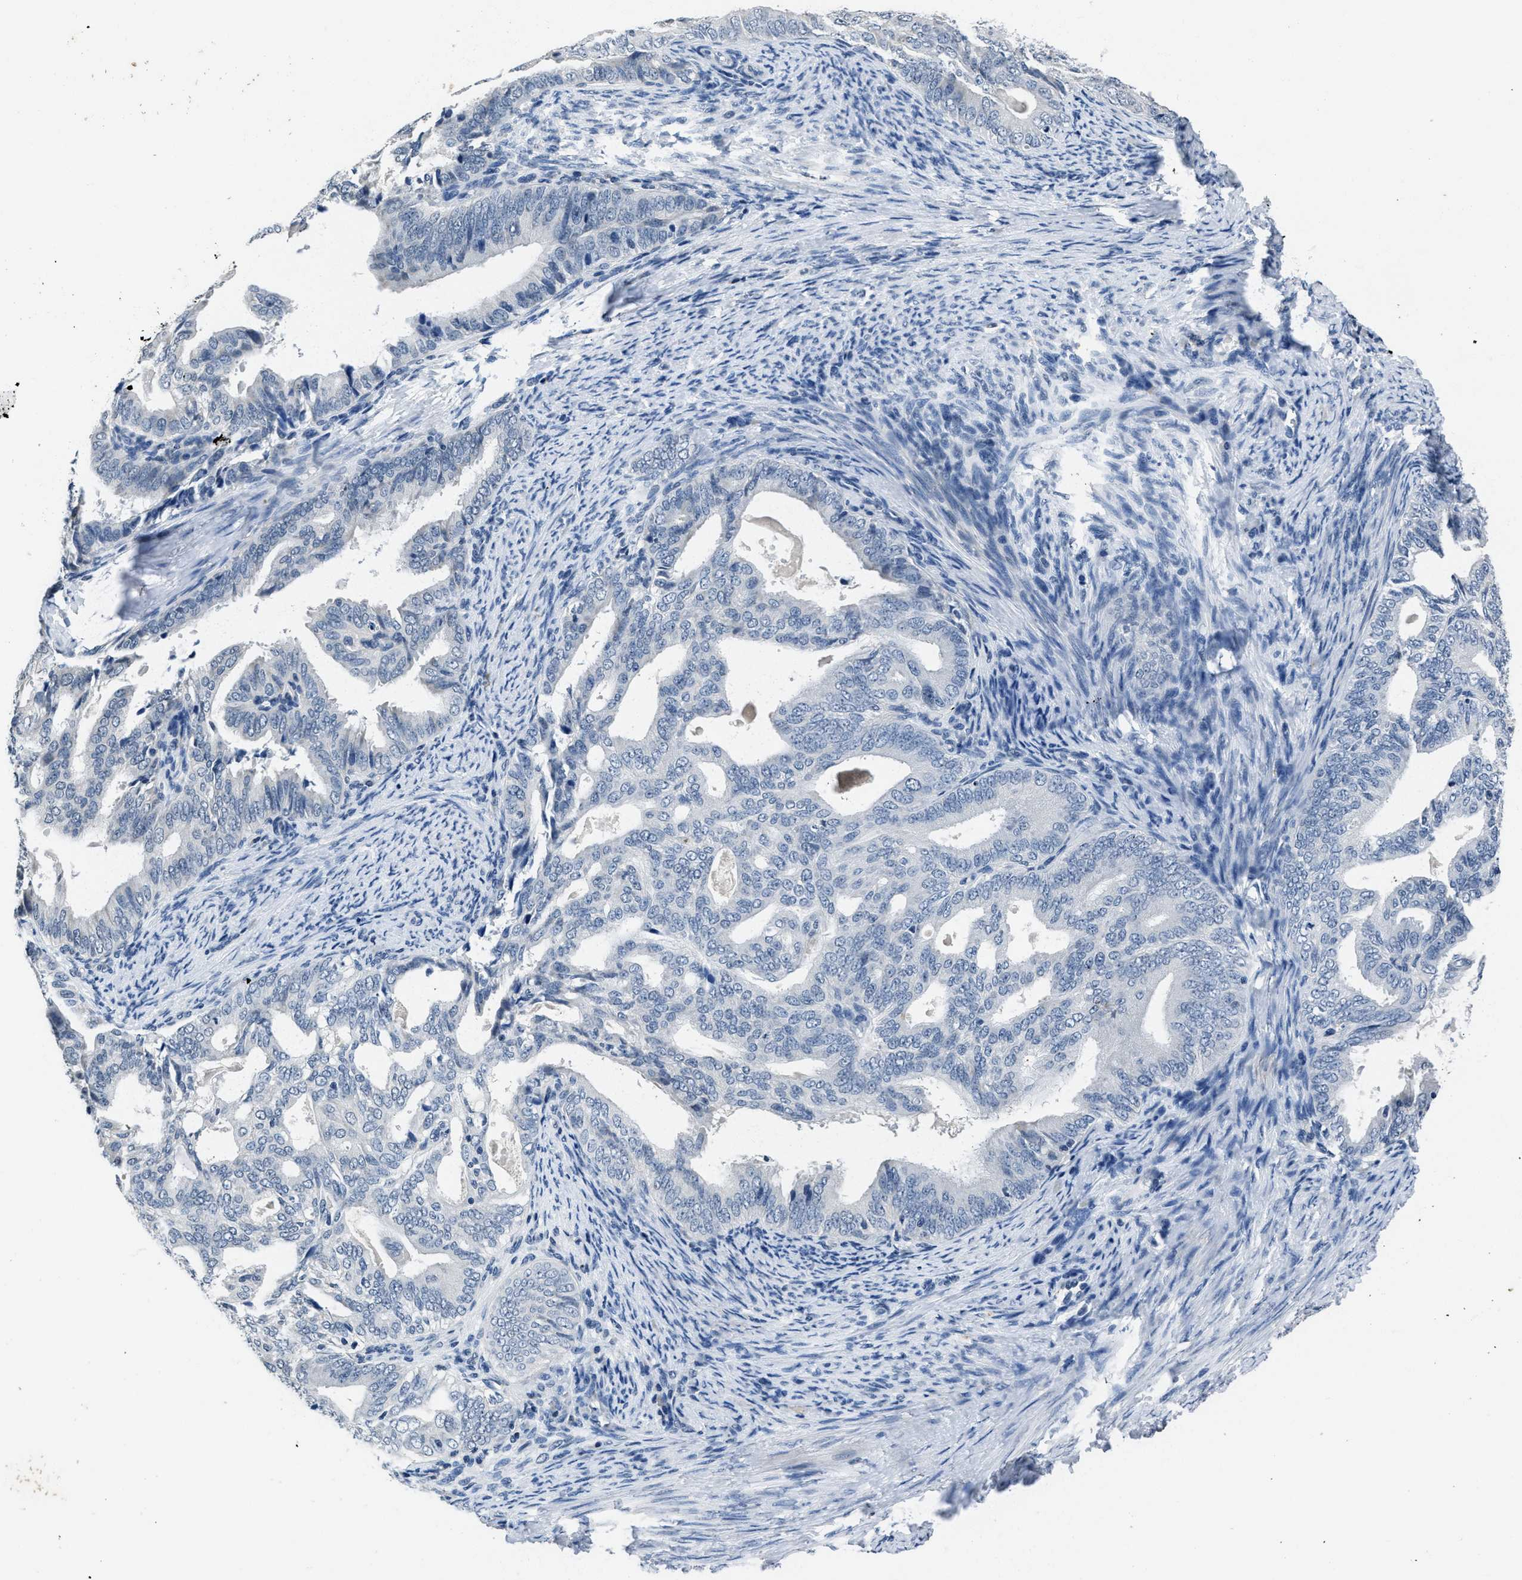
{"staining": {"intensity": "negative", "quantity": "none", "location": "none"}, "tissue": "endometrial cancer", "cell_type": "Tumor cells", "image_type": "cancer", "snomed": [{"axis": "morphology", "description": "Adenocarcinoma, NOS"}, {"axis": "topography", "description": "Endometrium"}], "caption": "Human endometrial cancer stained for a protein using immunohistochemistry shows no expression in tumor cells.", "gene": "ITGA2B", "patient": {"sex": "female", "age": 58}}